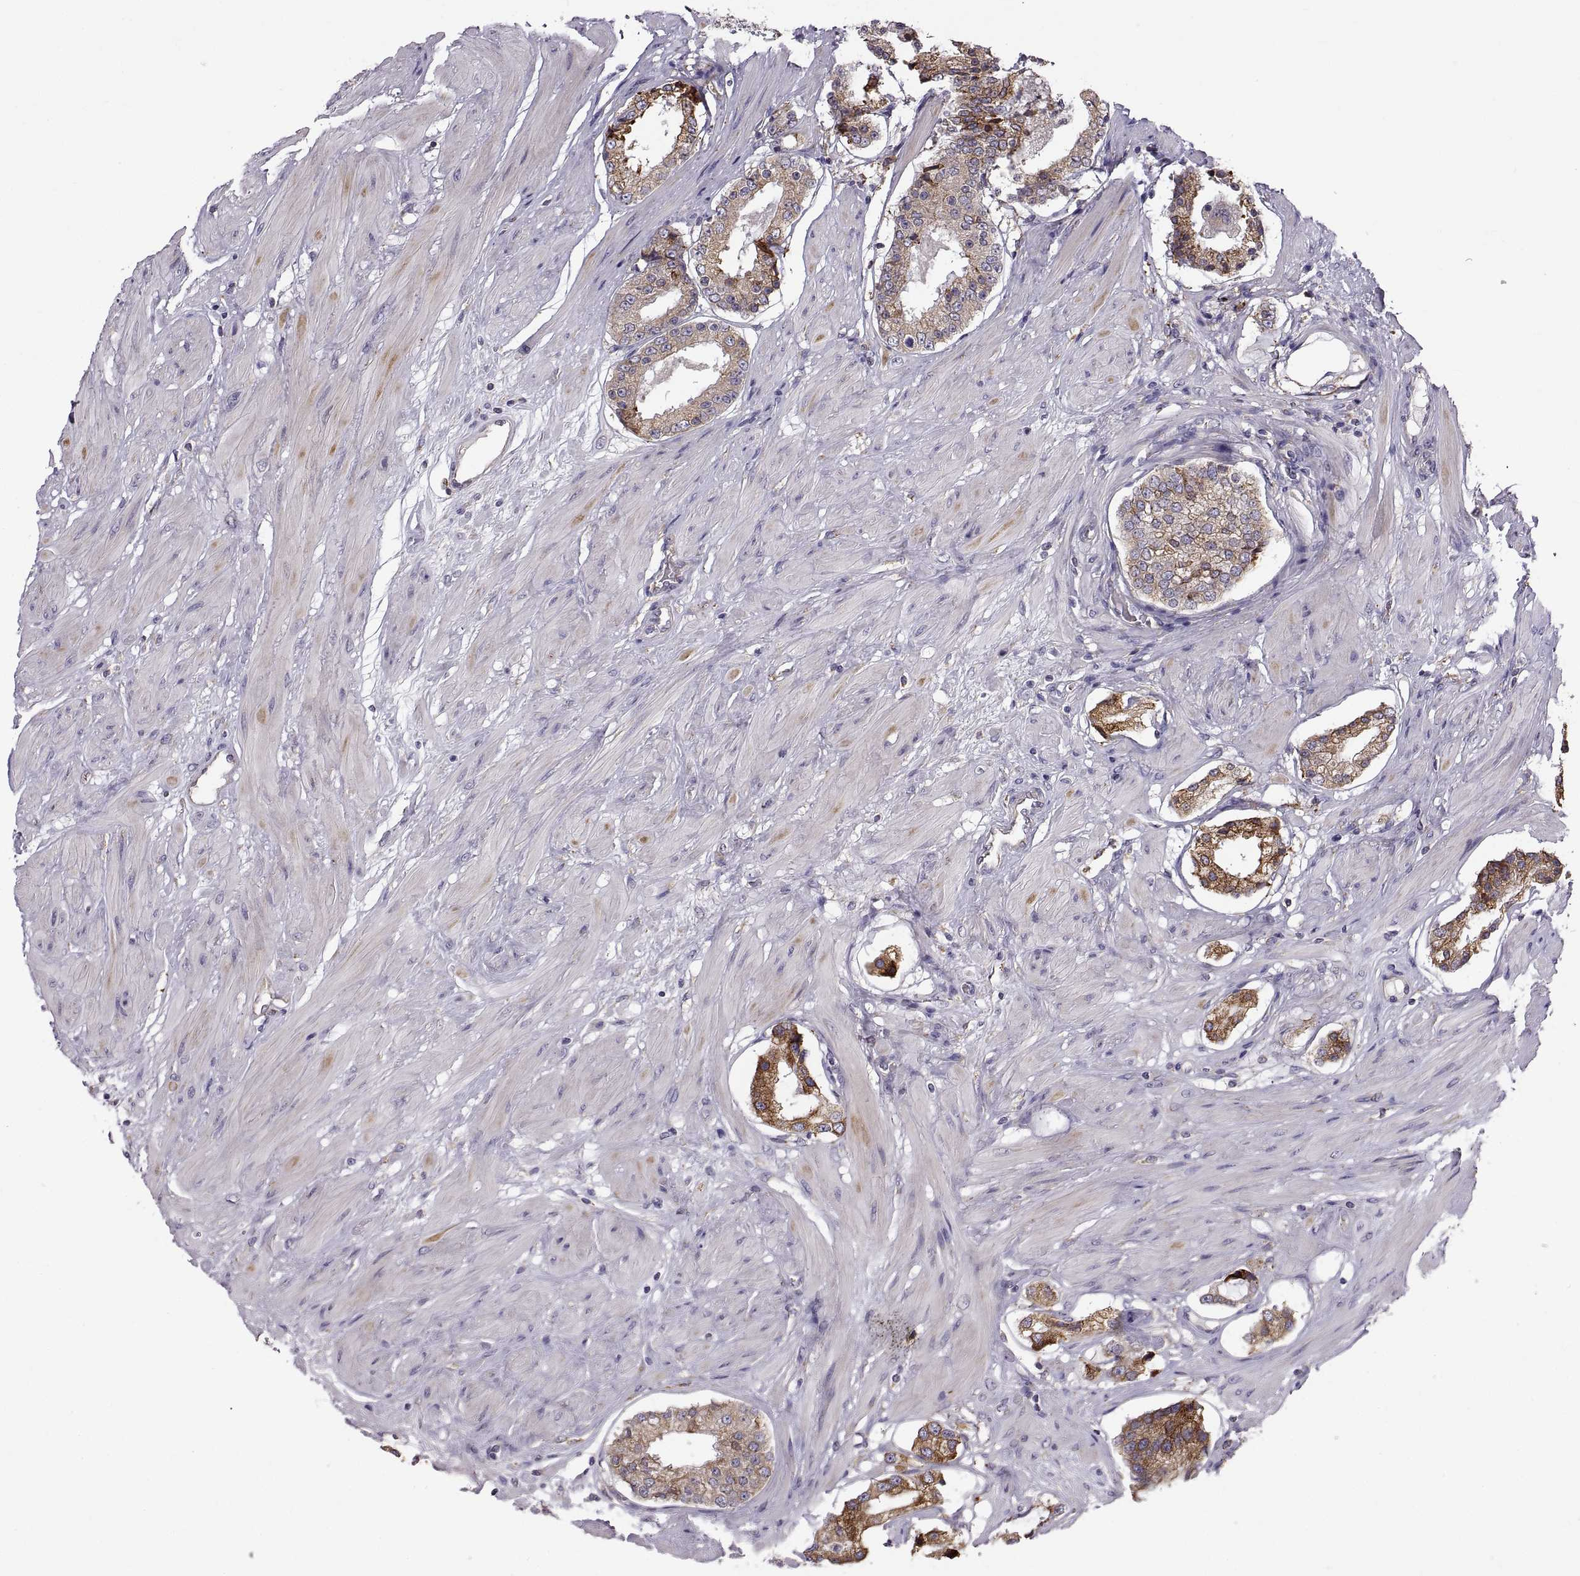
{"staining": {"intensity": "strong", "quantity": "25%-75%", "location": "cytoplasmic/membranous"}, "tissue": "prostate cancer", "cell_type": "Tumor cells", "image_type": "cancer", "snomed": [{"axis": "morphology", "description": "Adenocarcinoma, Low grade"}, {"axis": "topography", "description": "Prostate"}], "caption": "A high amount of strong cytoplasmic/membranous expression is identified in about 25%-75% of tumor cells in prostate adenocarcinoma (low-grade) tissue.", "gene": "PLEKHB2", "patient": {"sex": "male", "age": 60}}